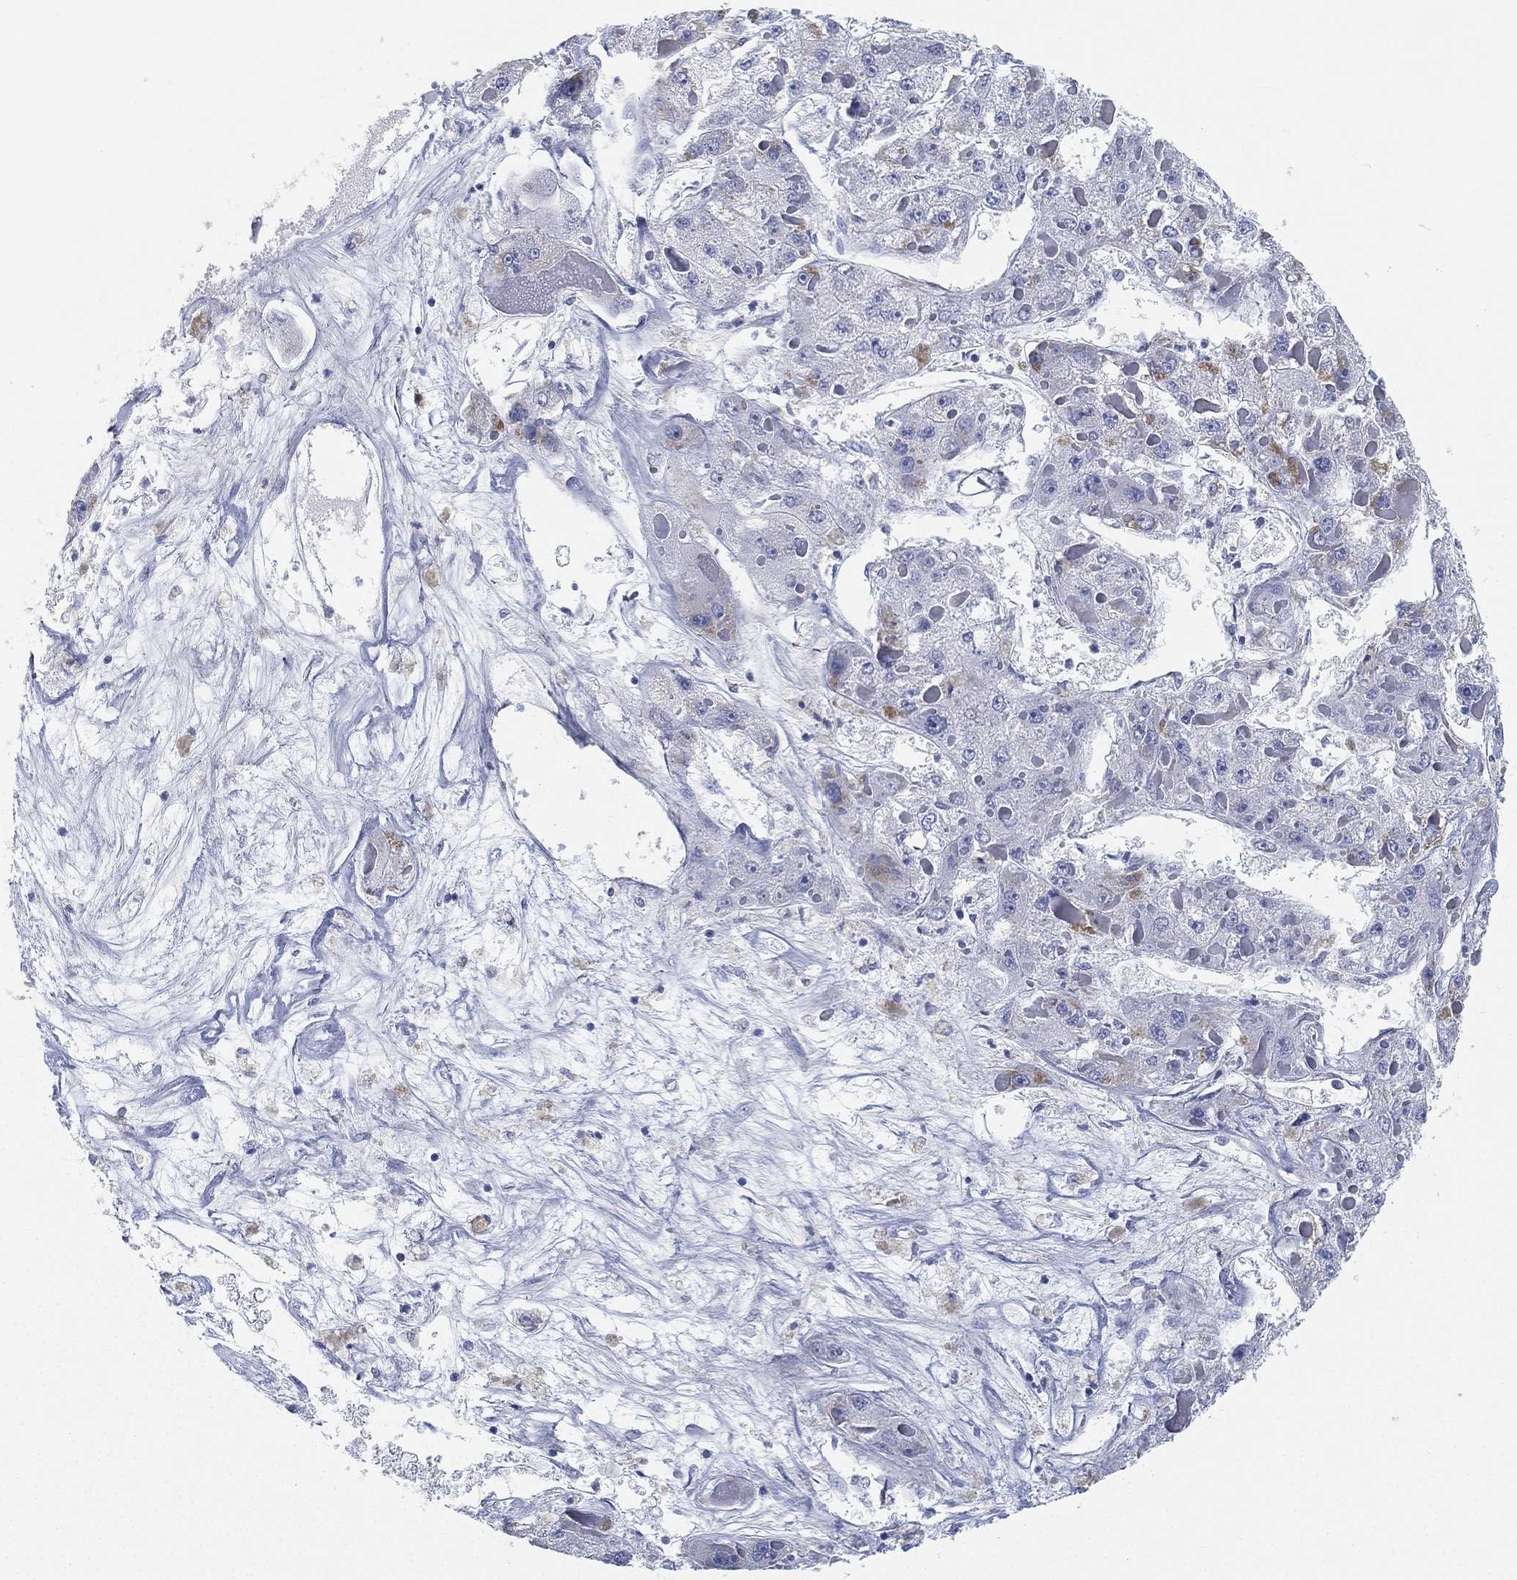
{"staining": {"intensity": "negative", "quantity": "none", "location": "none"}, "tissue": "liver cancer", "cell_type": "Tumor cells", "image_type": "cancer", "snomed": [{"axis": "morphology", "description": "Carcinoma, Hepatocellular, NOS"}, {"axis": "topography", "description": "Liver"}], "caption": "Photomicrograph shows no significant protein positivity in tumor cells of liver cancer (hepatocellular carcinoma).", "gene": "GPR61", "patient": {"sex": "female", "age": 73}}